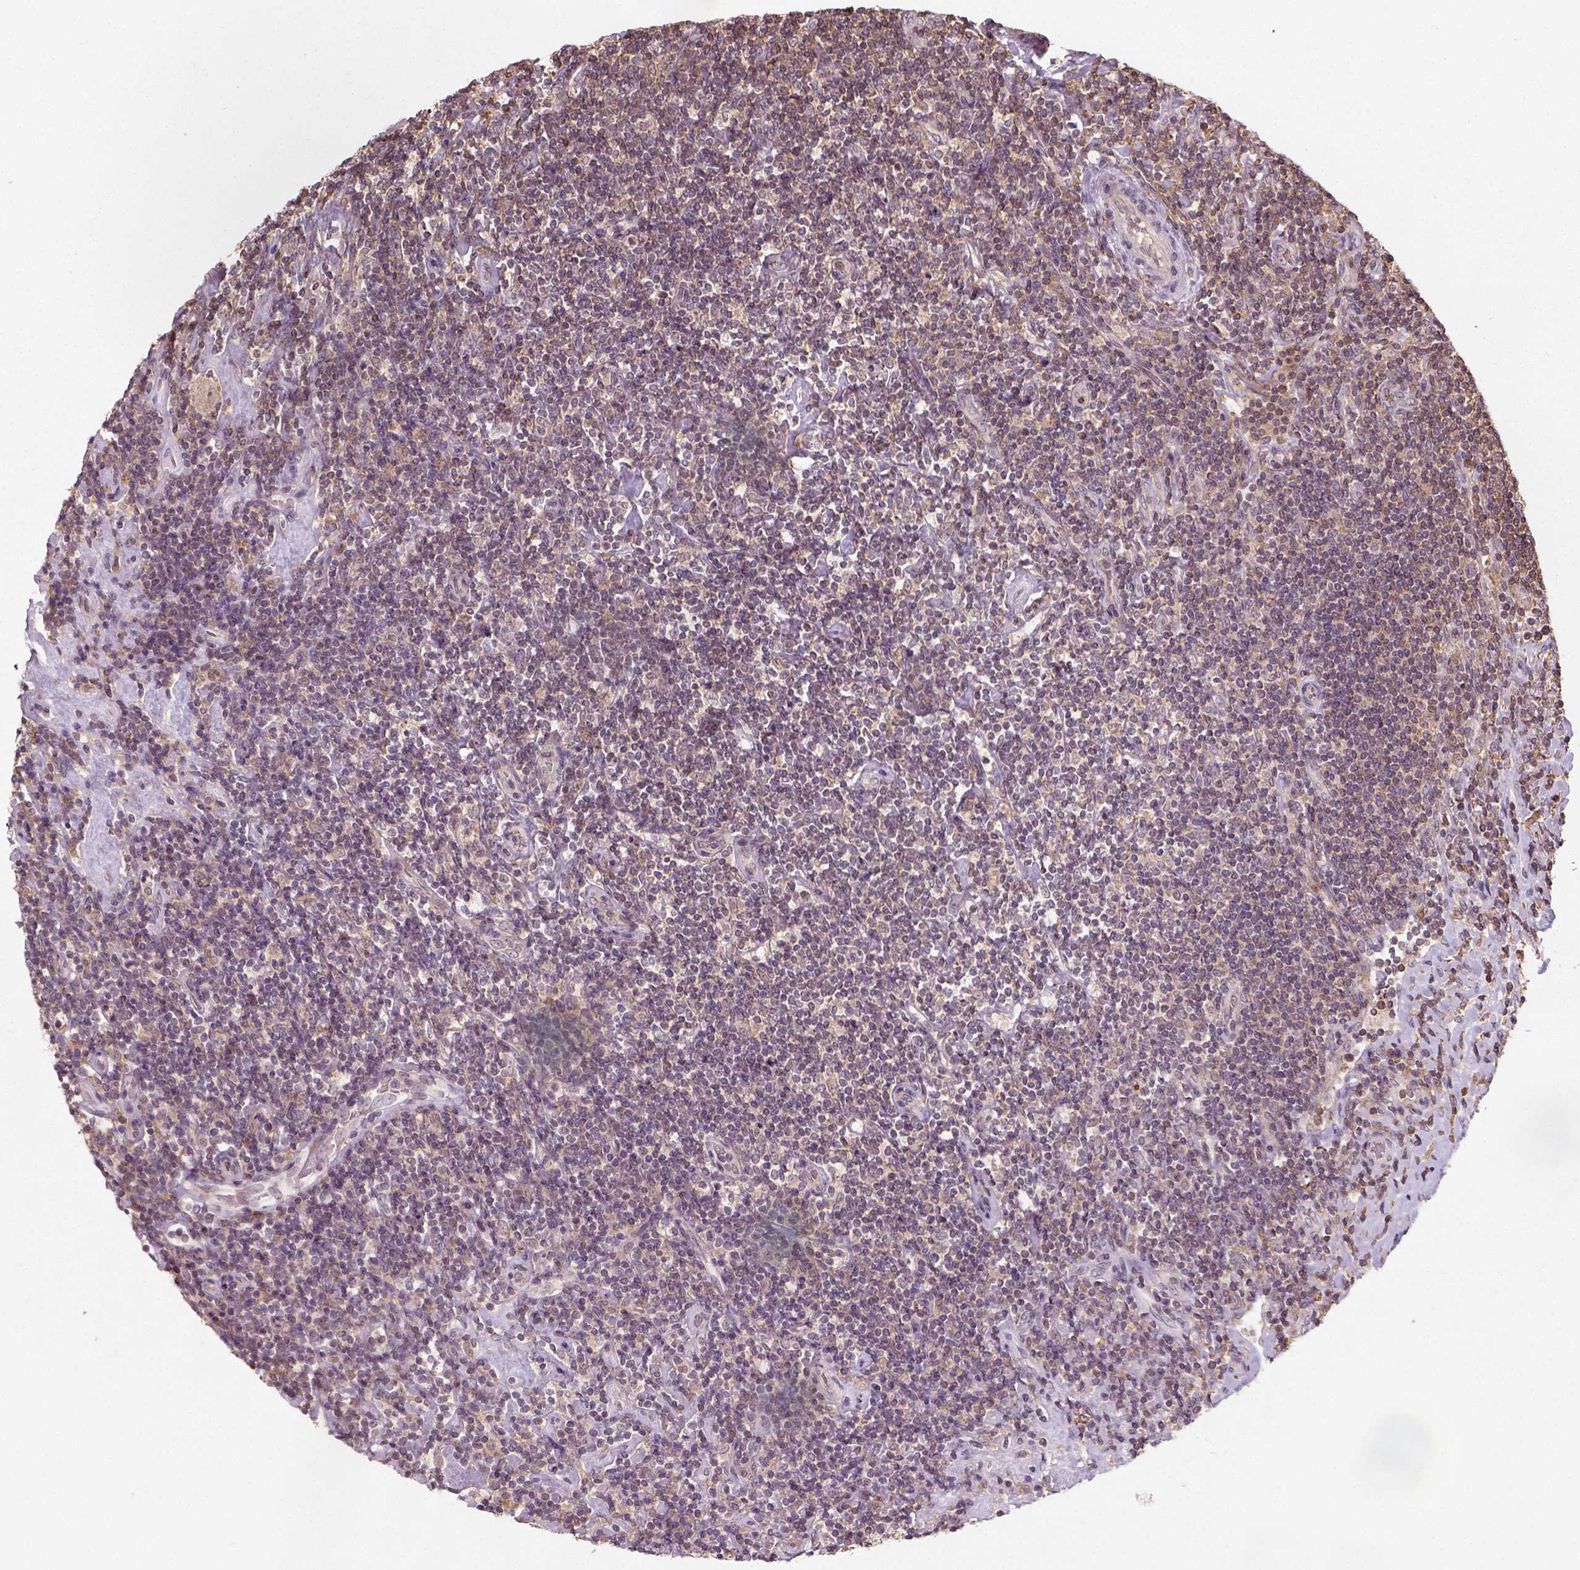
{"staining": {"intensity": "weak", "quantity": ">75%", "location": "cytoplasmic/membranous"}, "tissue": "lymphoma", "cell_type": "Tumor cells", "image_type": "cancer", "snomed": [{"axis": "morphology", "description": "Hodgkin's disease, NOS"}, {"axis": "topography", "description": "Lymph node"}], "caption": "Immunohistochemistry of human lymphoma demonstrates low levels of weak cytoplasmic/membranous expression in about >75% of tumor cells. (DAB (3,3'-diaminobenzidine) = brown stain, brightfield microscopy at high magnification).", "gene": "CAMKK1", "patient": {"sex": "male", "age": 40}}